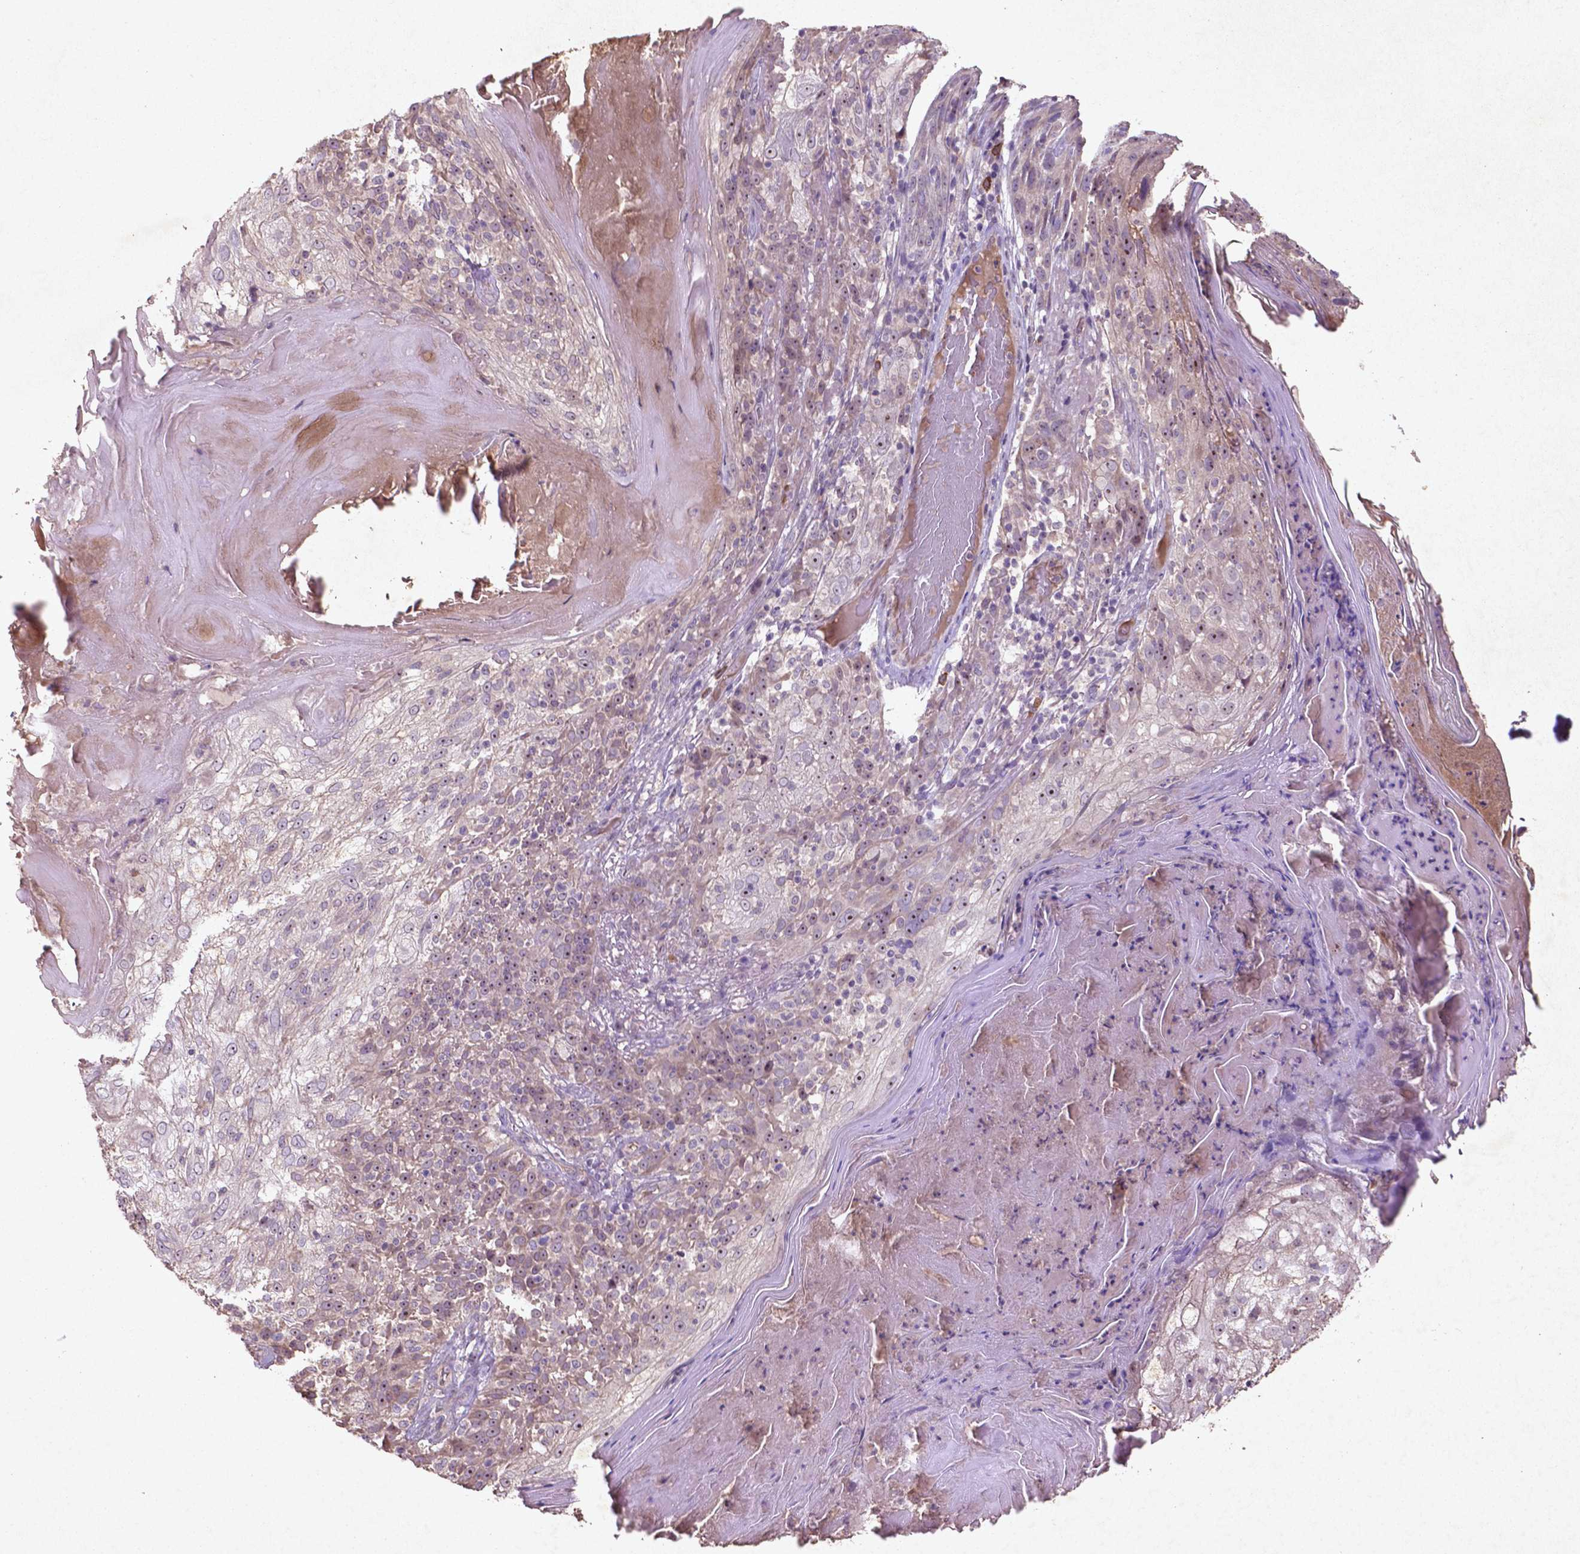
{"staining": {"intensity": "negative", "quantity": "none", "location": "none"}, "tissue": "skin cancer", "cell_type": "Tumor cells", "image_type": "cancer", "snomed": [{"axis": "morphology", "description": "Normal tissue, NOS"}, {"axis": "morphology", "description": "Squamous cell carcinoma, NOS"}, {"axis": "topography", "description": "Skin"}], "caption": "High power microscopy photomicrograph of an IHC micrograph of squamous cell carcinoma (skin), revealing no significant expression in tumor cells. (DAB (3,3'-diaminobenzidine) immunohistochemistry (IHC), high magnification).", "gene": "COQ2", "patient": {"sex": "female", "age": 83}}